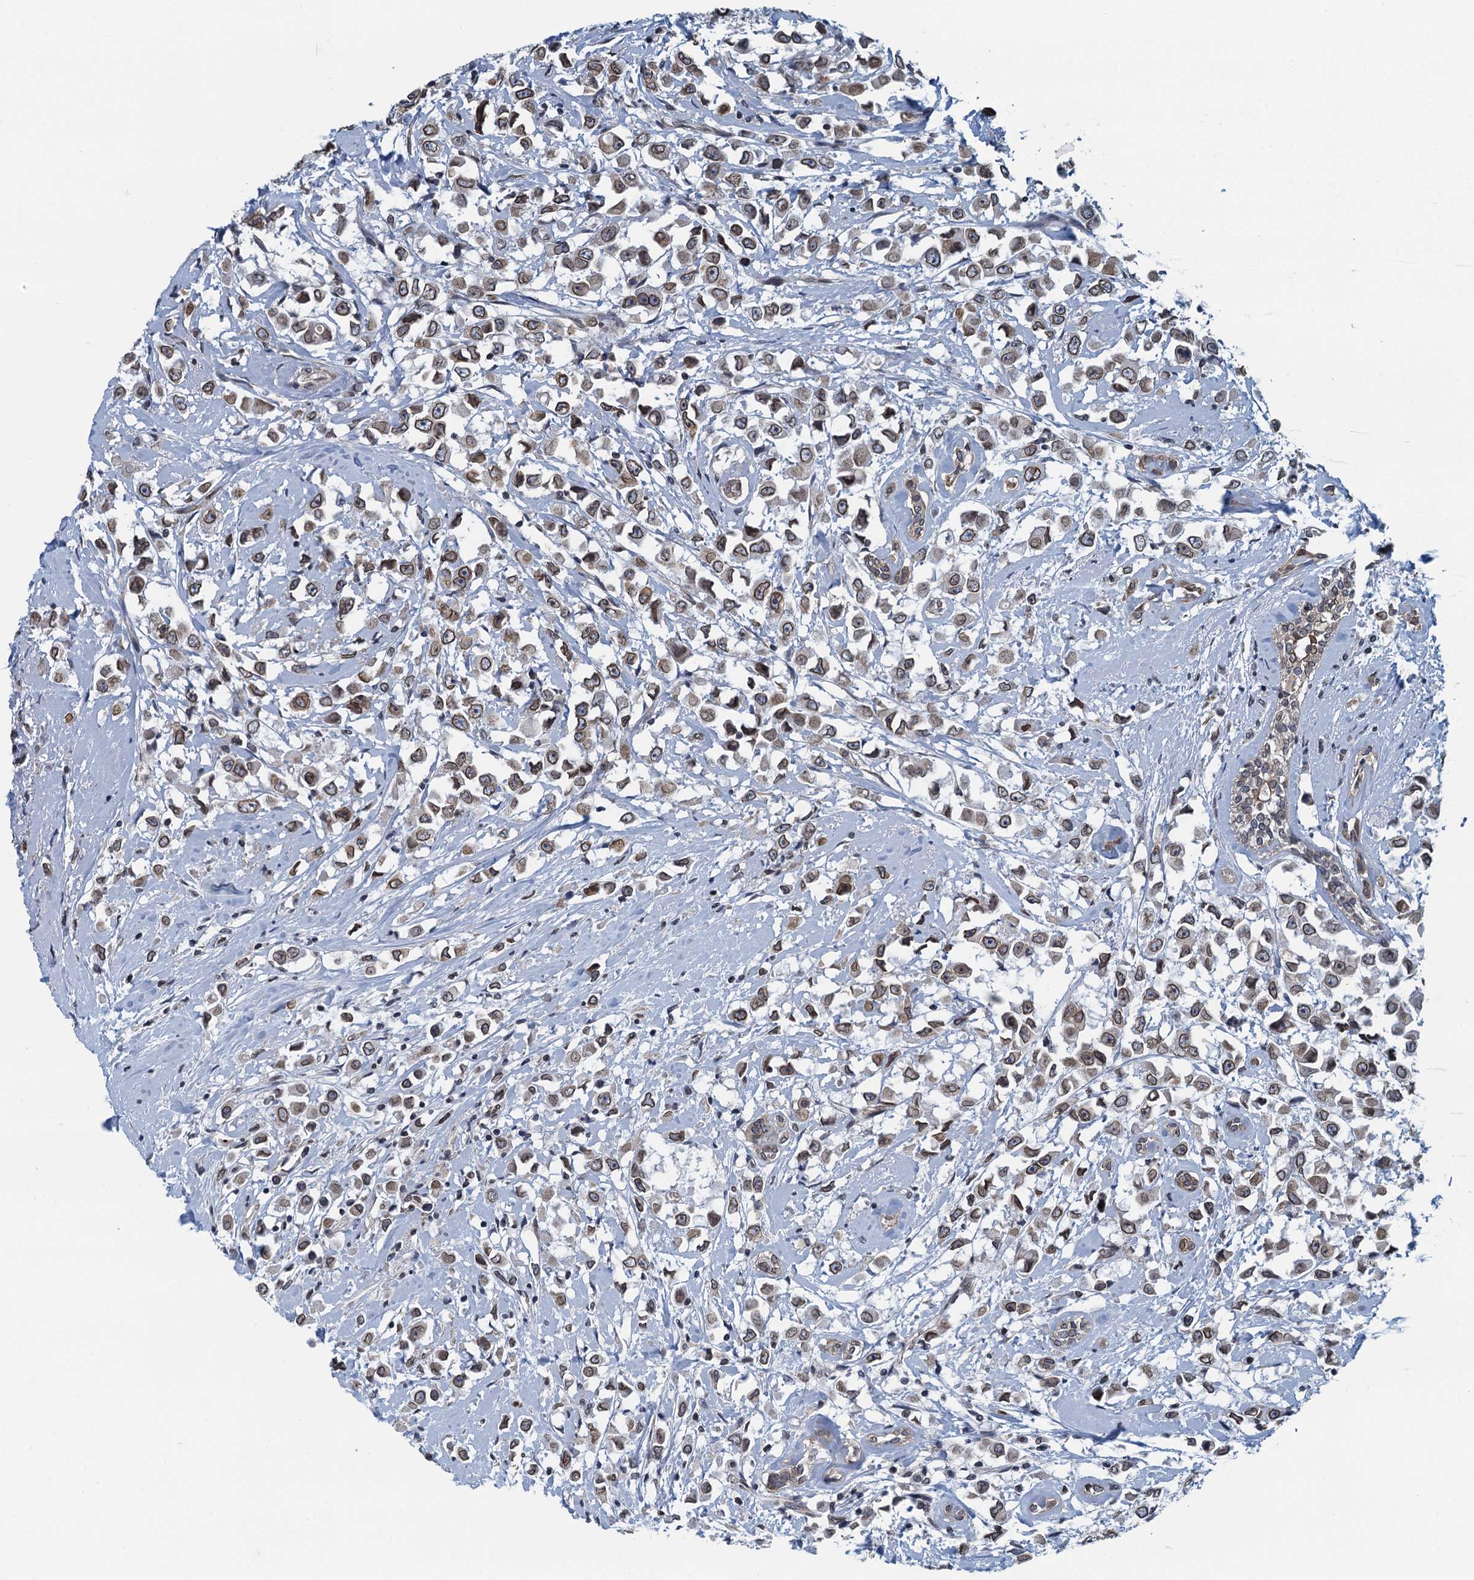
{"staining": {"intensity": "moderate", "quantity": ">75%", "location": "cytoplasmic/membranous,nuclear"}, "tissue": "breast cancer", "cell_type": "Tumor cells", "image_type": "cancer", "snomed": [{"axis": "morphology", "description": "Duct carcinoma"}, {"axis": "topography", "description": "Breast"}], "caption": "About >75% of tumor cells in human breast infiltrating ductal carcinoma demonstrate moderate cytoplasmic/membranous and nuclear protein staining as visualized by brown immunohistochemical staining.", "gene": "CCDC34", "patient": {"sex": "female", "age": 87}}